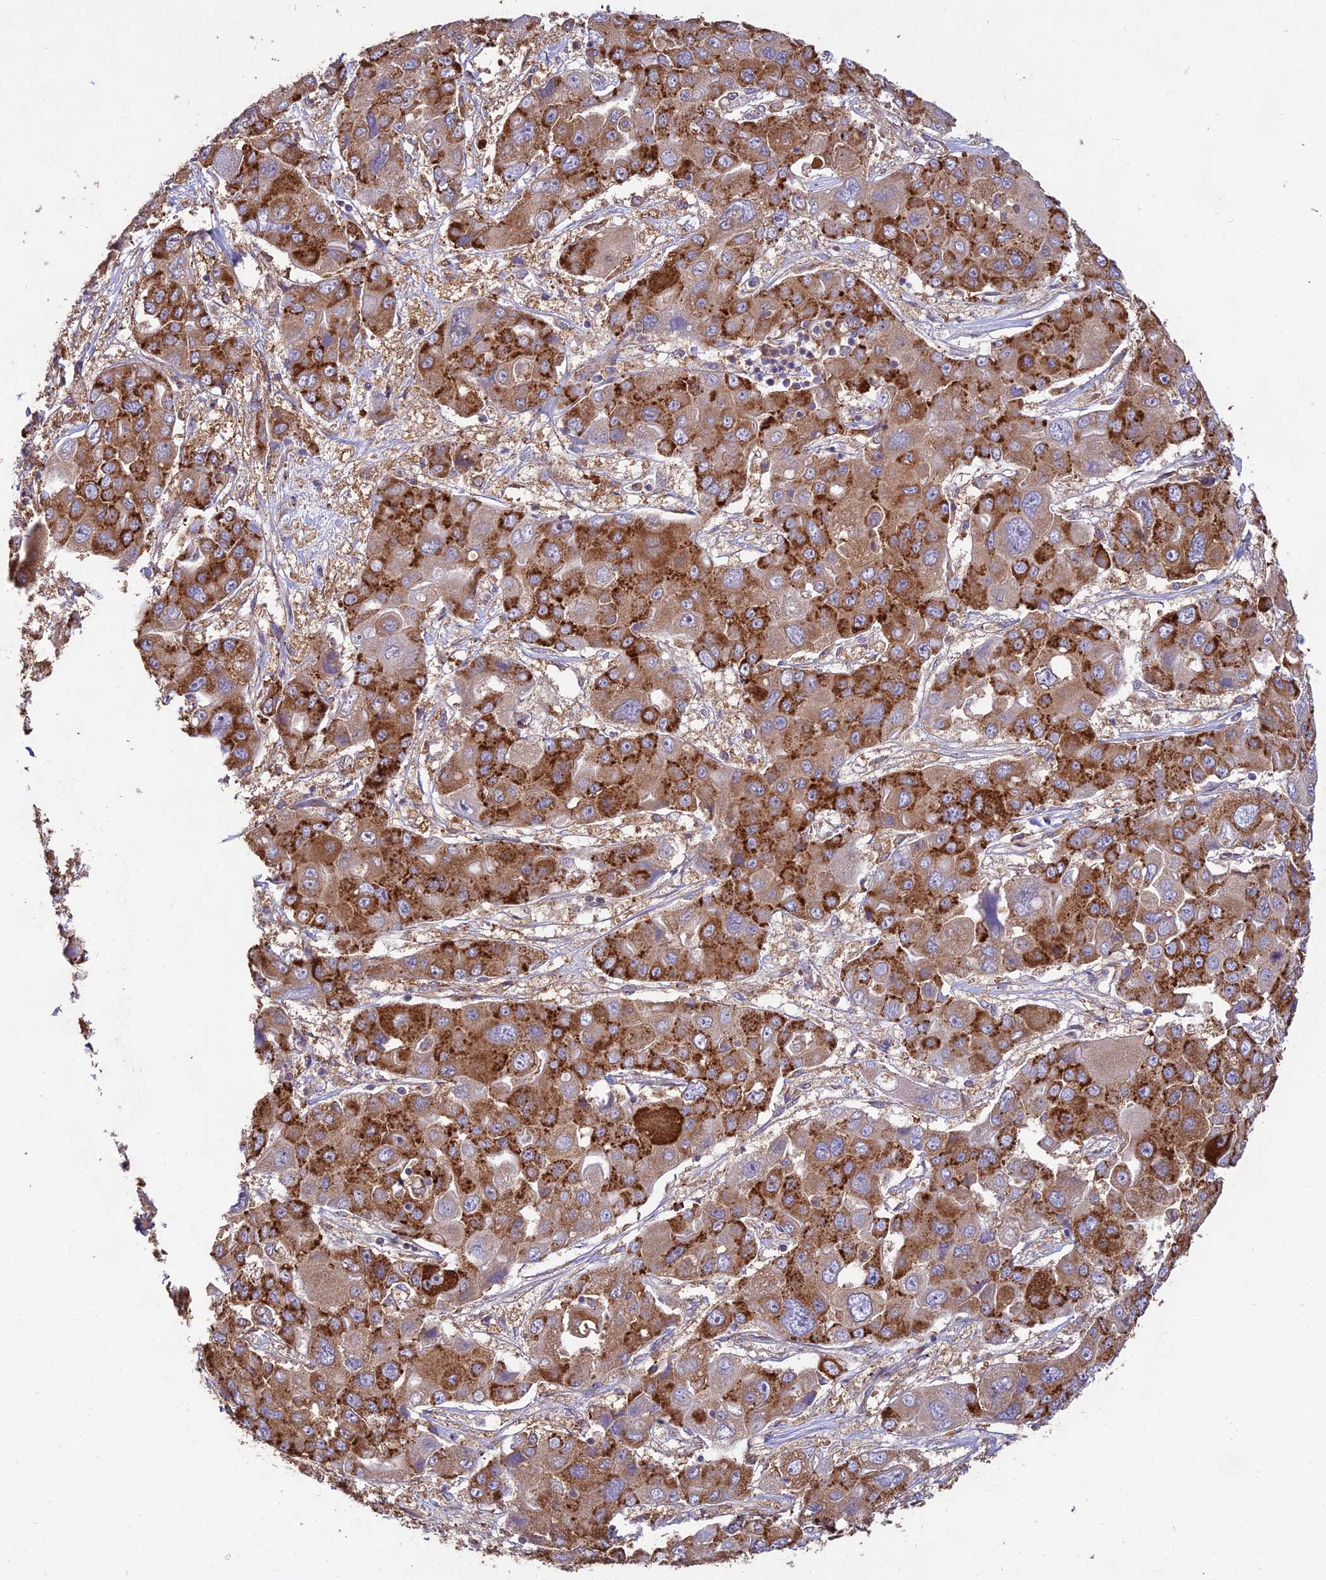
{"staining": {"intensity": "strong", "quantity": ">75%", "location": "cytoplasmic/membranous"}, "tissue": "liver cancer", "cell_type": "Tumor cells", "image_type": "cancer", "snomed": [{"axis": "morphology", "description": "Cholangiocarcinoma"}, {"axis": "topography", "description": "Liver"}], "caption": "A histopathology image showing strong cytoplasmic/membranous staining in approximately >75% of tumor cells in liver cancer (cholangiocarcinoma), as visualized by brown immunohistochemical staining.", "gene": "NXNL2", "patient": {"sex": "male", "age": 67}}